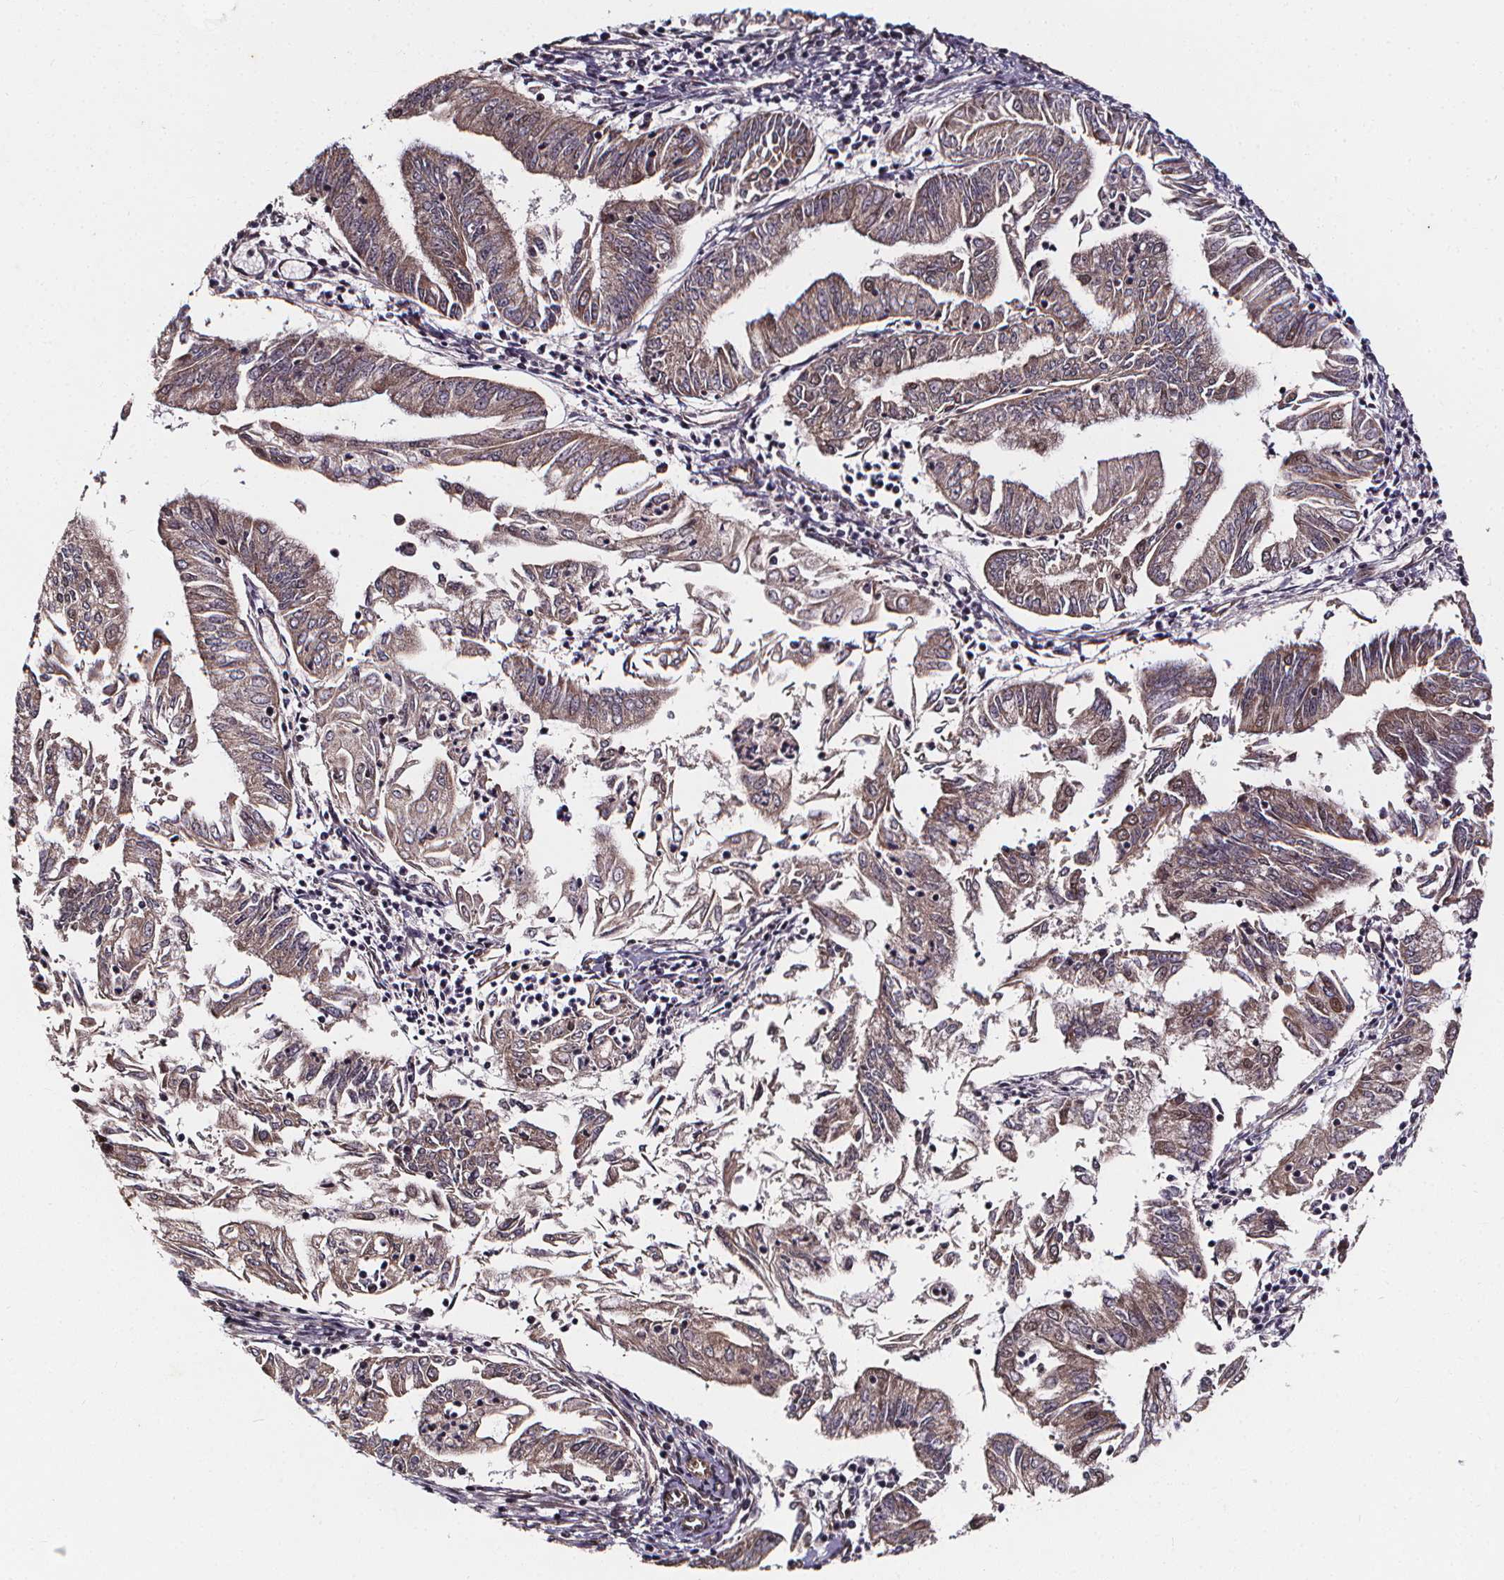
{"staining": {"intensity": "negative", "quantity": "none", "location": "none"}, "tissue": "endometrial cancer", "cell_type": "Tumor cells", "image_type": "cancer", "snomed": [{"axis": "morphology", "description": "Adenocarcinoma, NOS"}, {"axis": "topography", "description": "Endometrium"}], "caption": "Tumor cells are negative for protein expression in human endometrial cancer.", "gene": "DDIT3", "patient": {"sex": "female", "age": 55}}